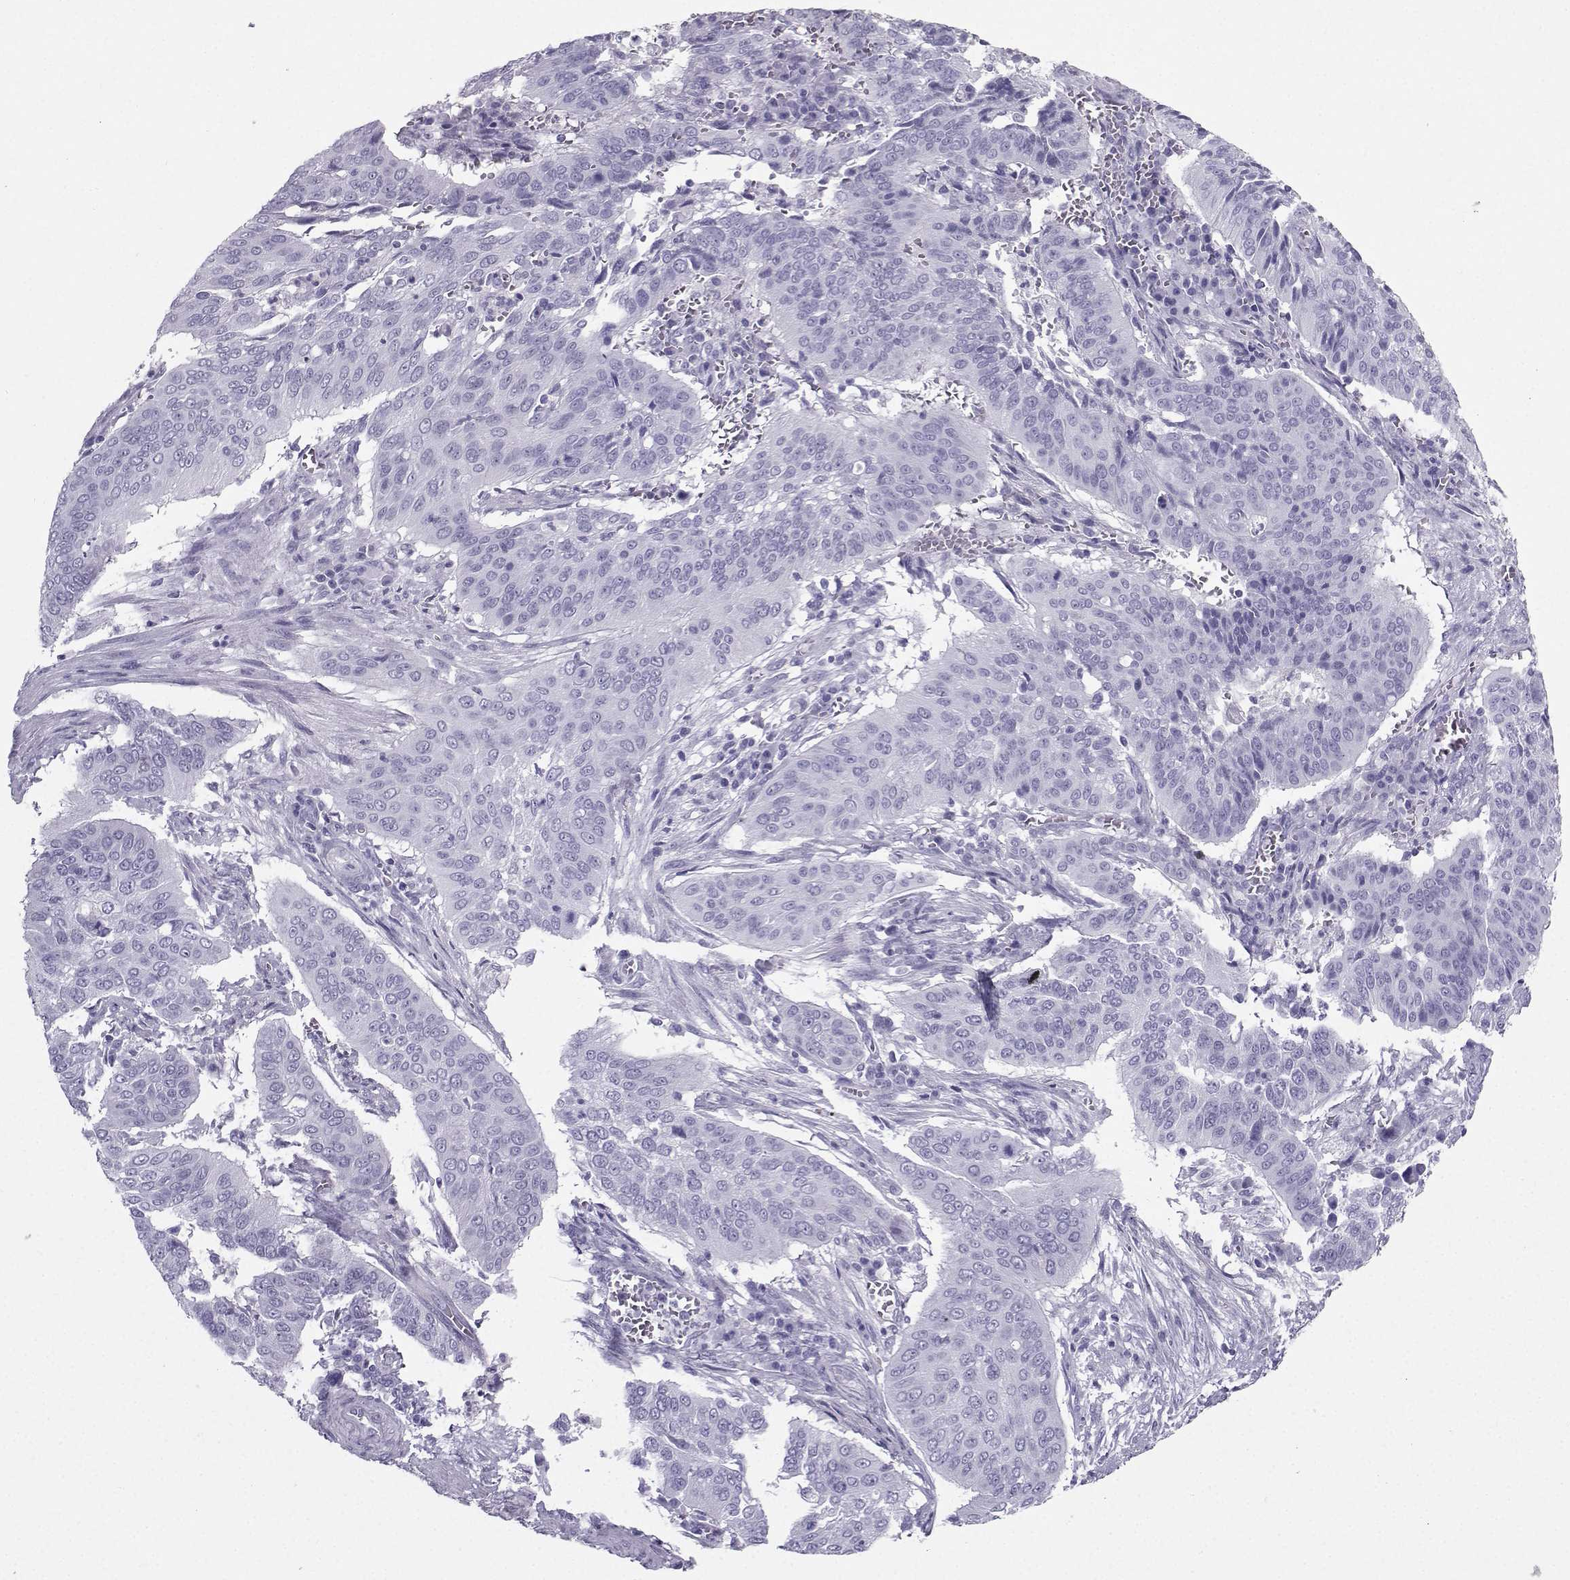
{"staining": {"intensity": "negative", "quantity": "none", "location": "none"}, "tissue": "cervical cancer", "cell_type": "Tumor cells", "image_type": "cancer", "snomed": [{"axis": "morphology", "description": "Squamous cell carcinoma, NOS"}, {"axis": "topography", "description": "Cervix"}], "caption": "Human cervical cancer stained for a protein using IHC demonstrates no positivity in tumor cells.", "gene": "IQCD", "patient": {"sex": "female", "age": 39}}